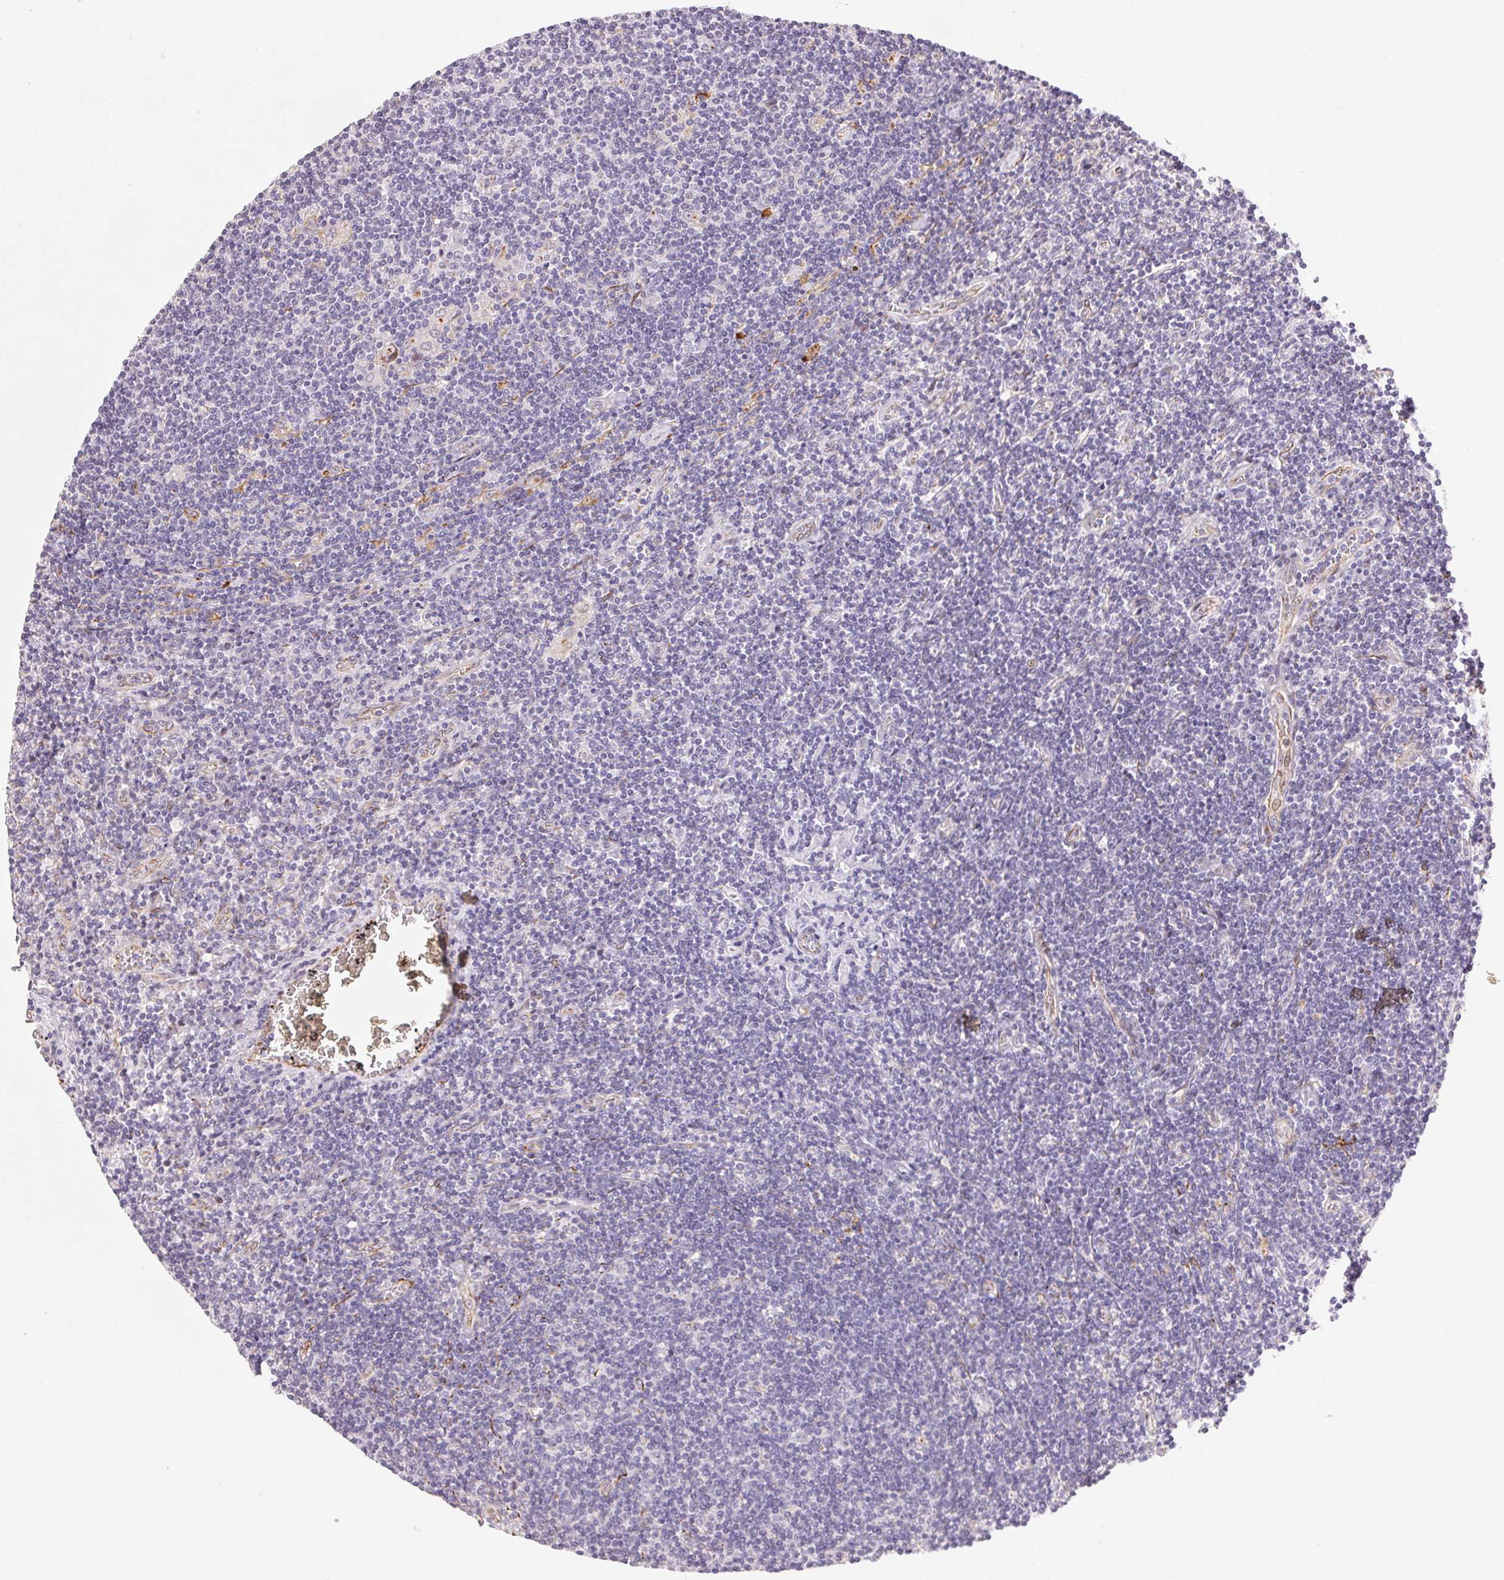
{"staining": {"intensity": "negative", "quantity": "none", "location": "none"}, "tissue": "lymphoma", "cell_type": "Tumor cells", "image_type": "cancer", "snomed": [{"axis": "morphology", "description": "Hodgkin's disease, NOS"}, {"axis": "topography", "description": "Lymph node"}], "caption": "Lymphoma was stained to show a protein in brown. There is no significant expression in tumor cells. (Stains: DAB IHC with hematoxylin counter stain, Microscopy: brightfield microscopy at high magnification).", "gene": "GYG2", "patient": {"sex": "male", "age": 40}}